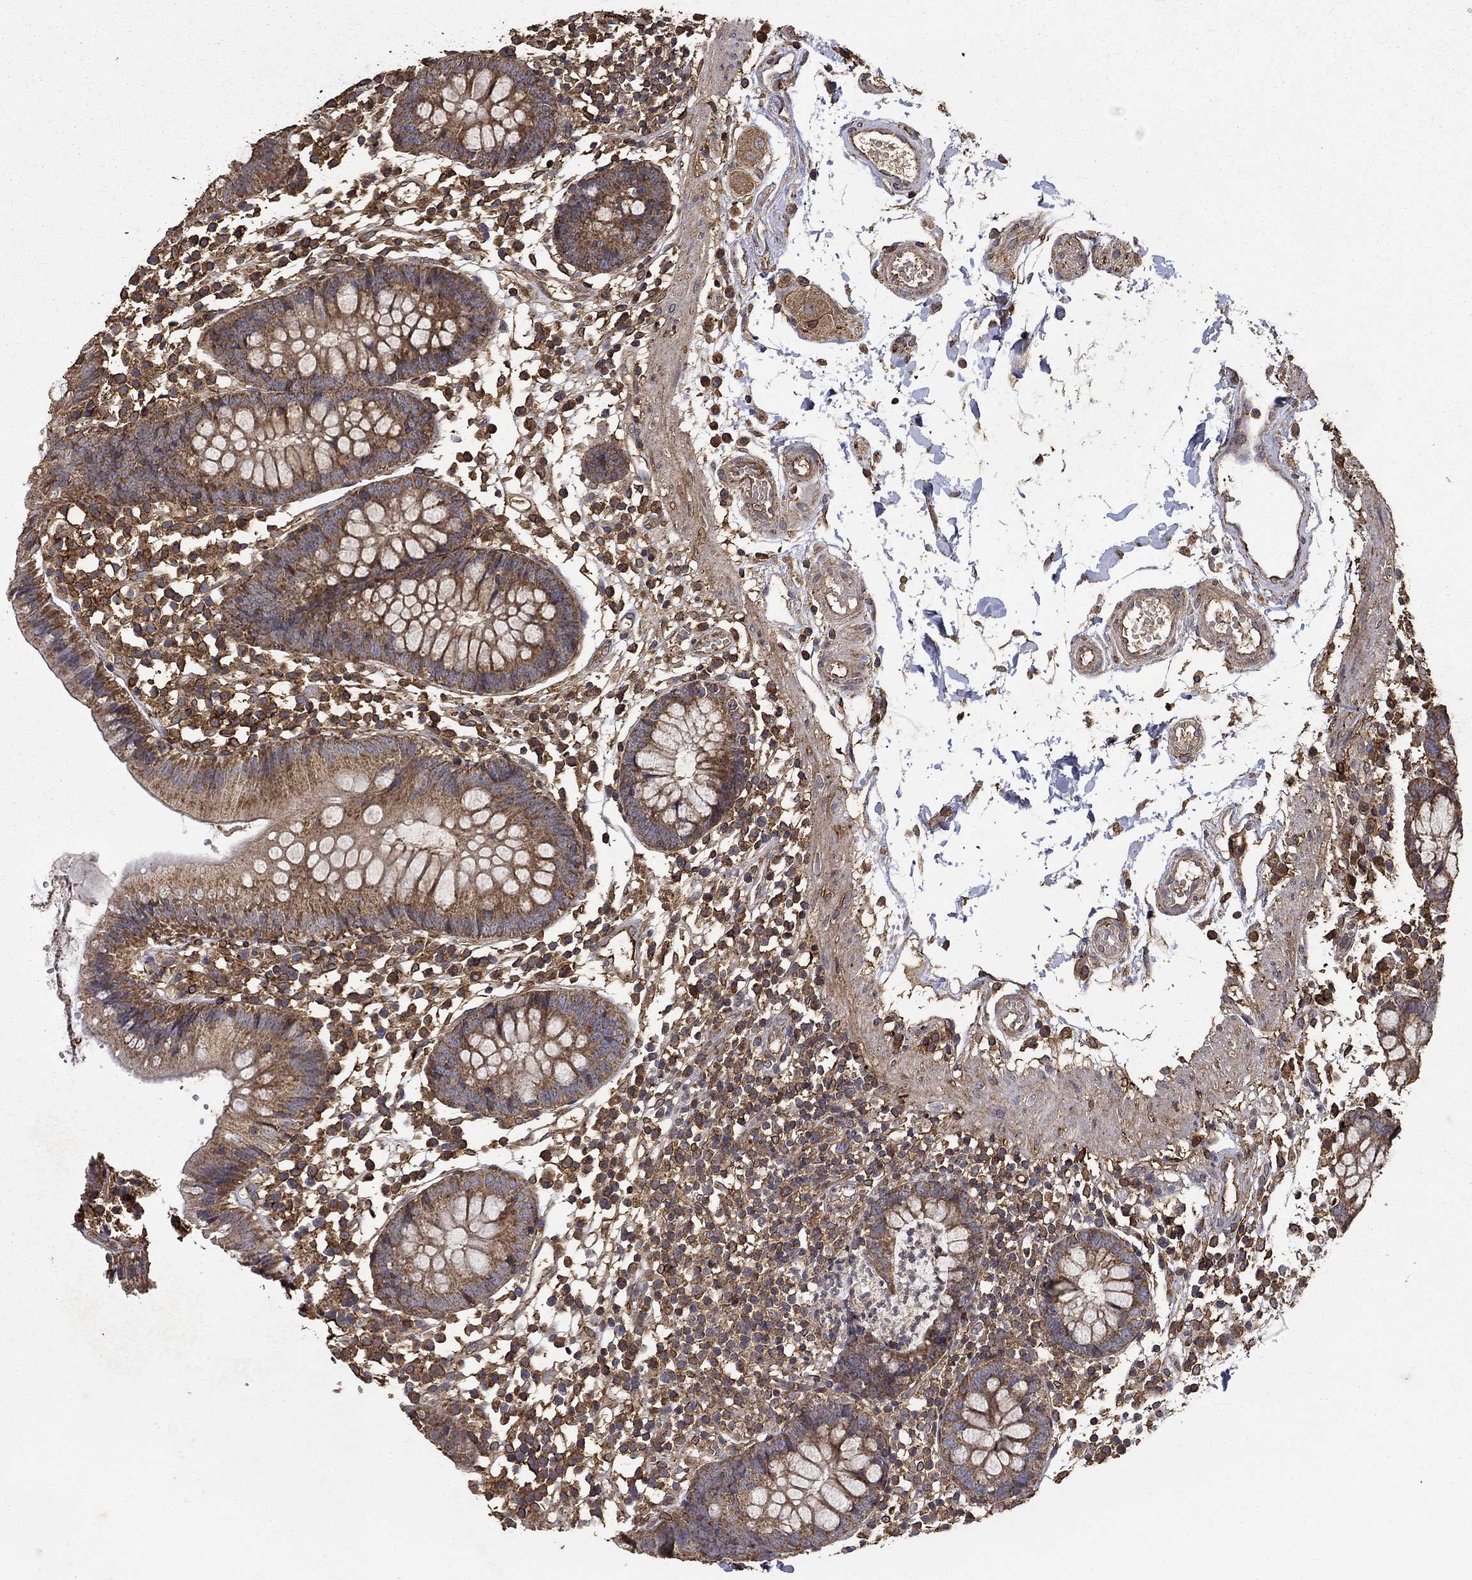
{"staining": {"intensity": "moderate", "quantity": "25%-75%", "location": "cytoplasmic/membranous"}, "tissue": "colon", "cell_type": "Endothelial cells", "image_type": "normal", "snomed": [{"axis": "morphology", "description": "Normal tissue, NOS"}, {"axis": "topography", "description": "Rectum"}], "caption": "High-power microscopy captured an immunohistochemistry histopathology image of benign colon, revealing moderate cytoplasmic/membranous staining in approximately 25%-75% of endothelial cells.", "gene": "IFRD1", "patient": {"sex": "male", "age": 70}}